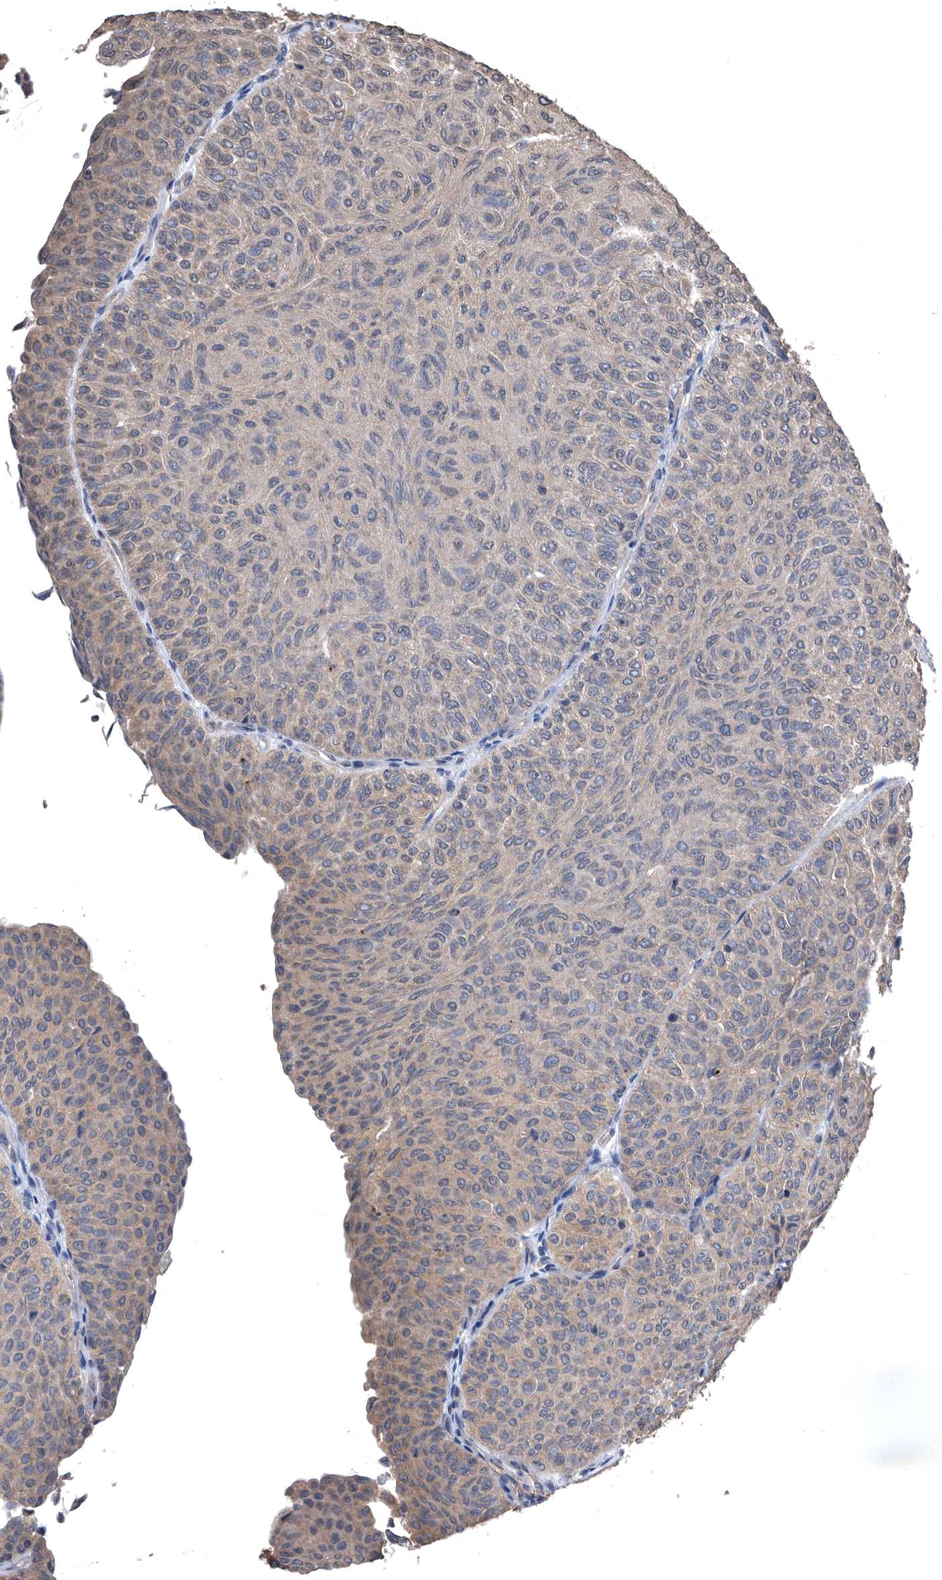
{"staining": {"intensity": "weak", "quantity": "<25%", "location": "cytoplasmic/membranous"}, "tissue": "urothelial cancer", "cell_type": "Tumor cells", "image_type": "cancer", "snomed": [{"axis": "morphology", "description": "Urothelial carcinoma, Low grade"}, {"axis": "topography", "description": "Urinary bladder"}], "caption": "This micrograph is of urothelial cancer stained with IHC to label a protein in brown with the nuclei are counter-stained blue. There is no staining in tumor cells.", "gene": "NRBP1", "patient": {"sex": "male", "age": 78}}